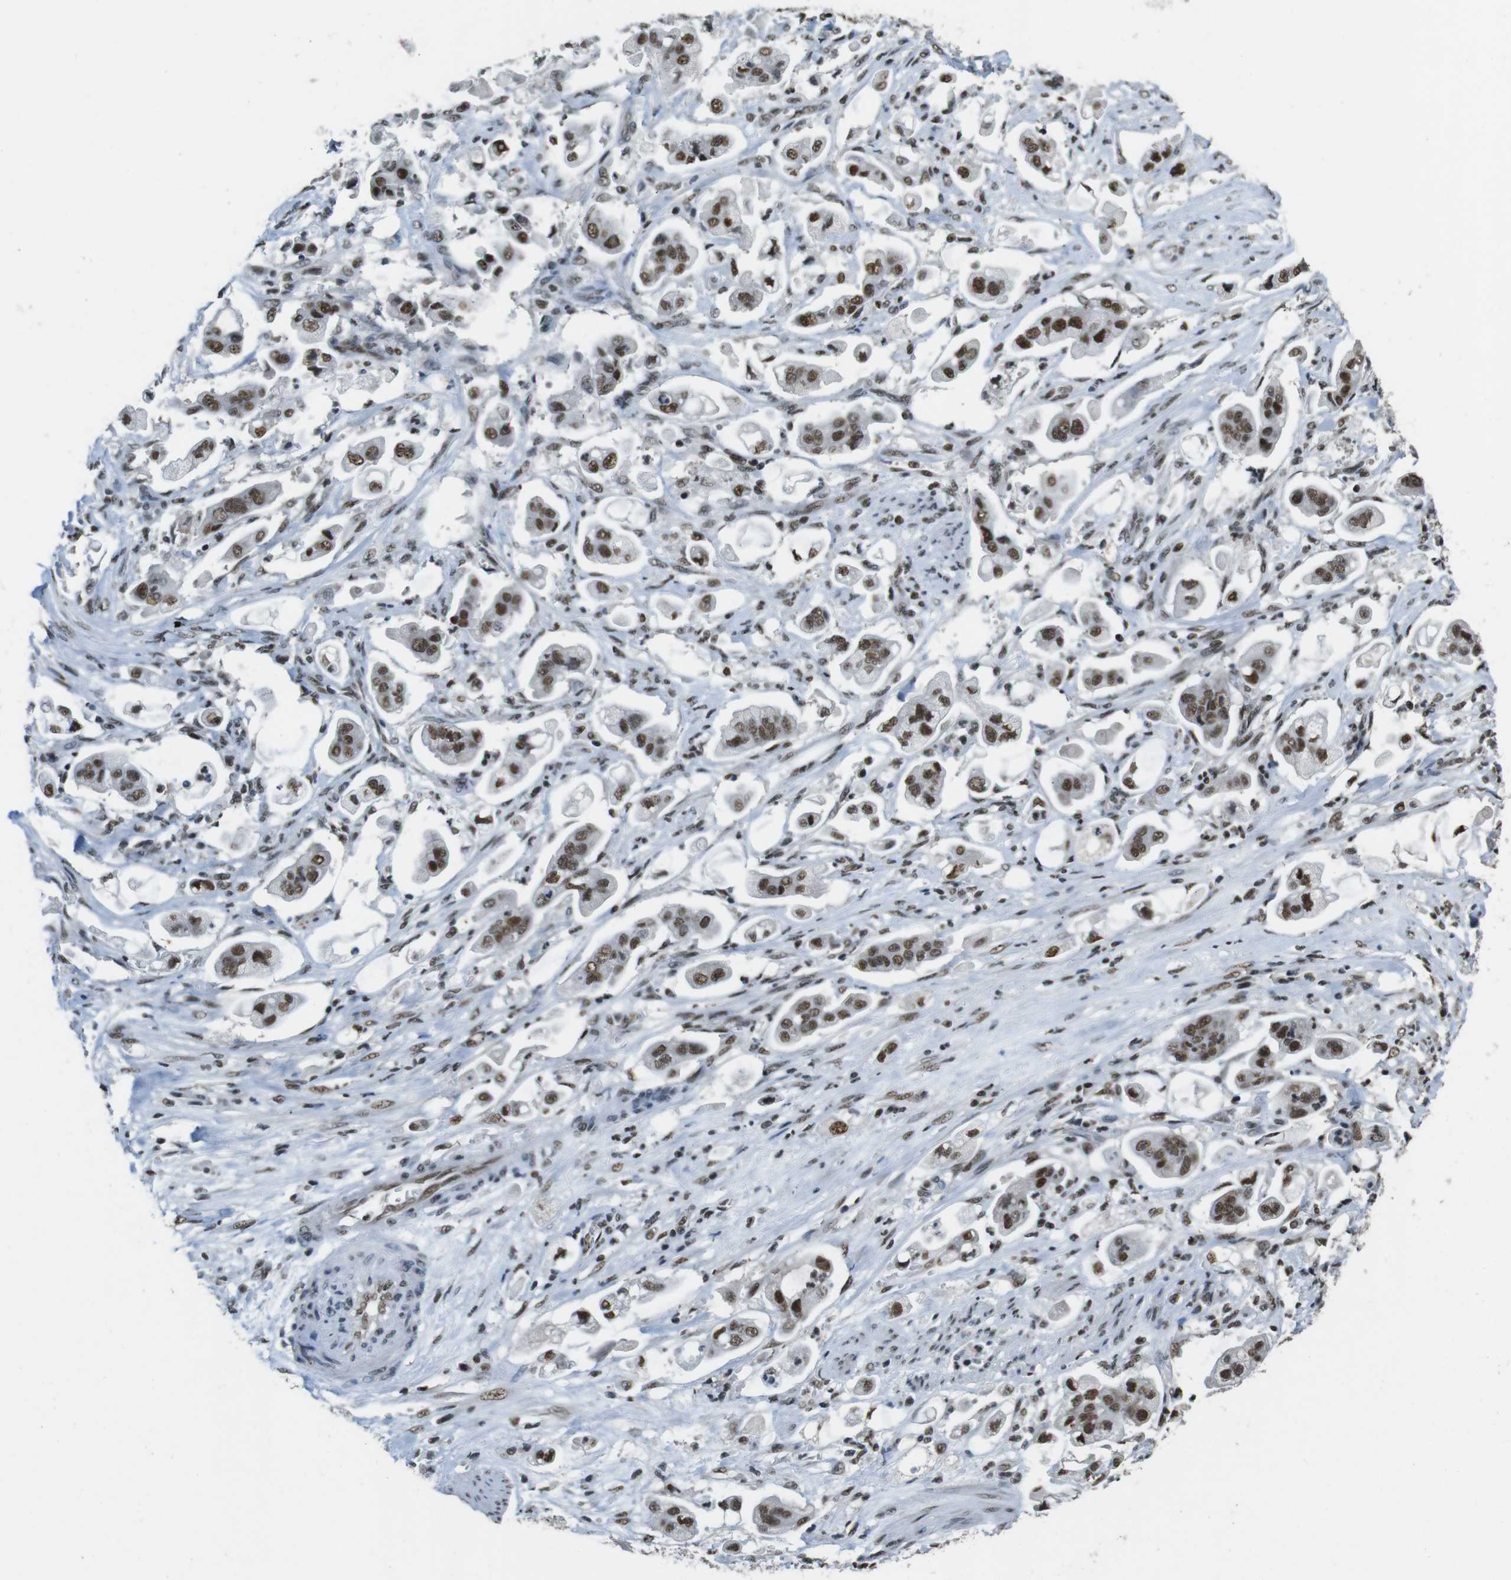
{"staining": {"intensity": "moderate", "quantity": ">75%", "location": "nuclear"}, "tissue": "stomach cancer", "cell_type": "Tumor cells", "image_type": "cancer", "snomed": [{"axis": "morphology", "description": "Adenocarcinoma, NOS"}, {"axis": "topography", "description": "Stomach"}], "caption": "Immunohistochemical staining of stomach adenocarcinoma exhibits moderate nuclear protein staining in about >75% of tumor cells.", "gene": "CSNK2B", "patient": {"sex": "male", "age": 62}}